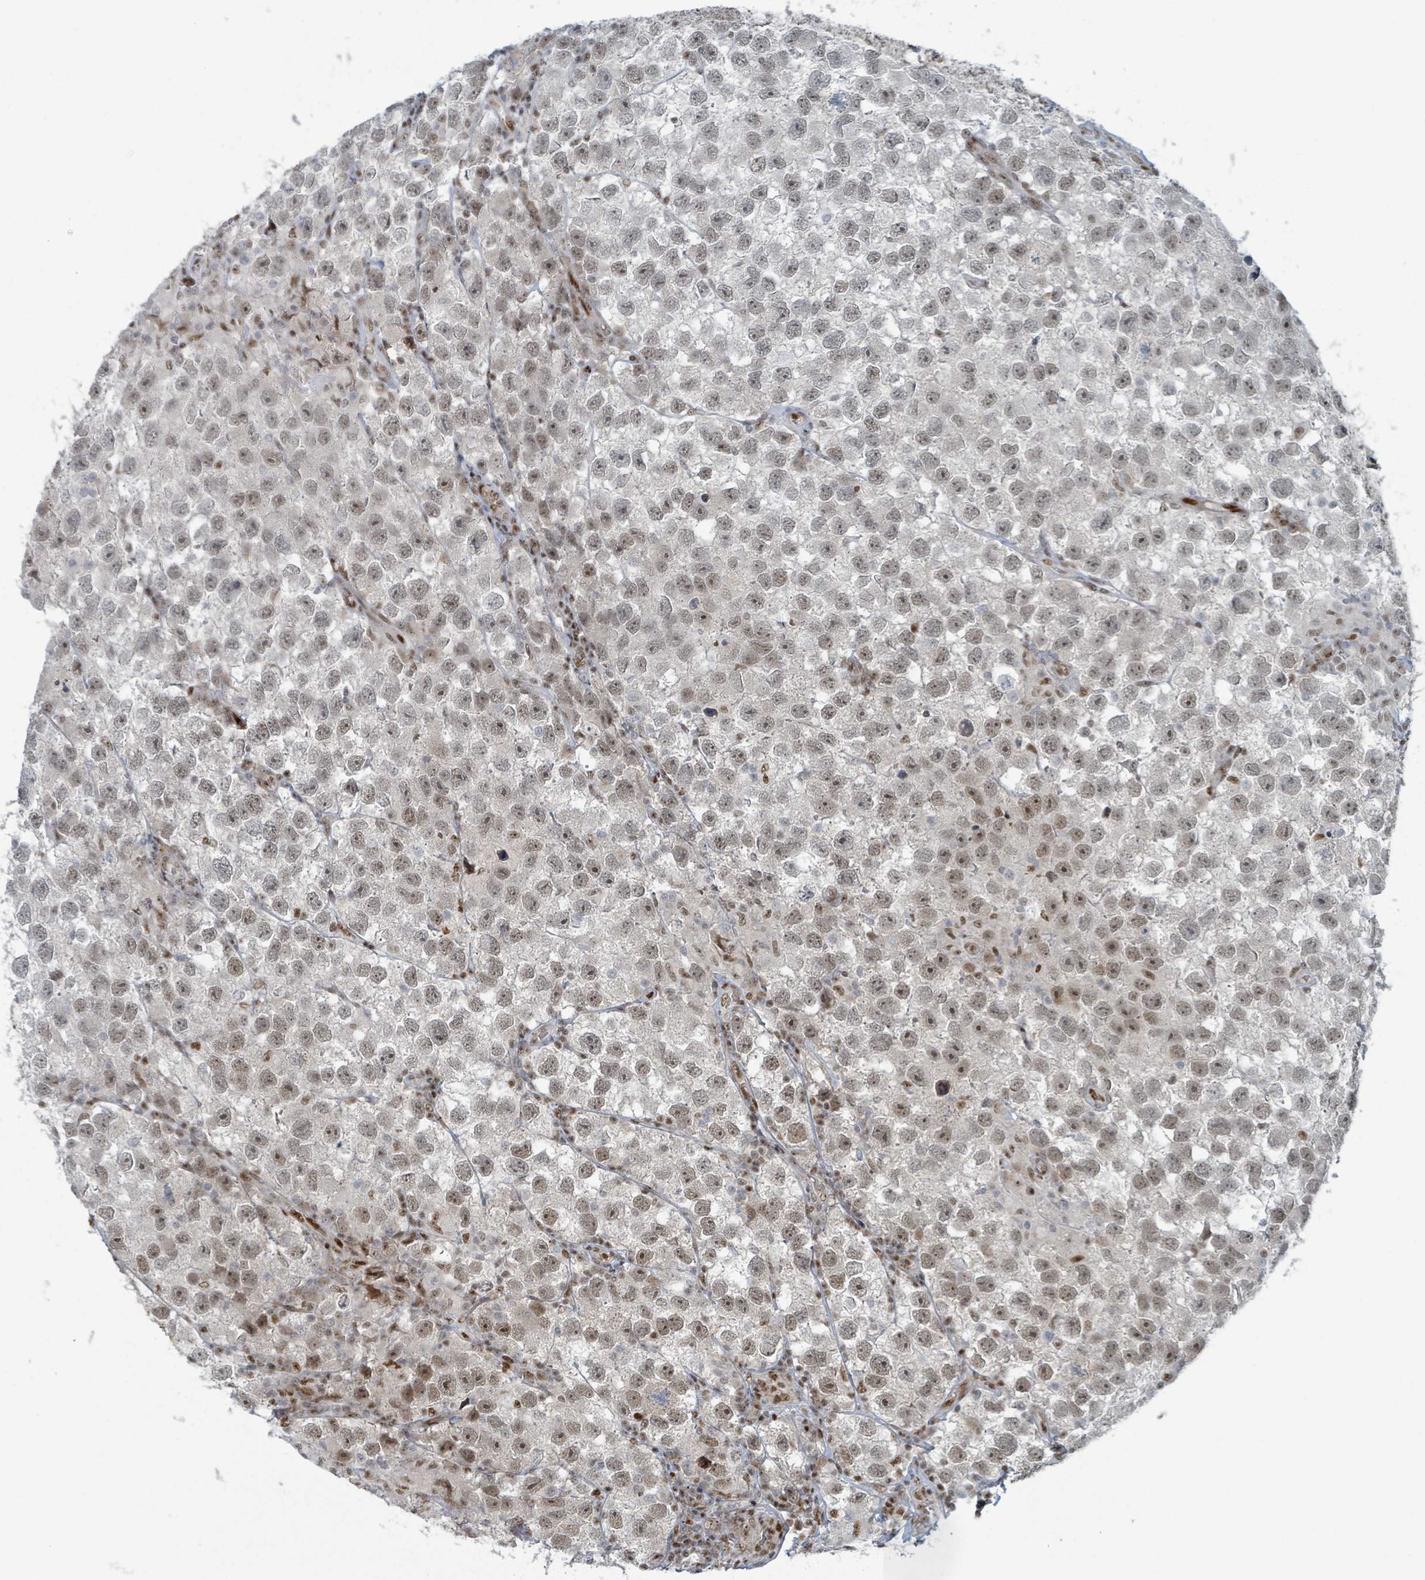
{"staining": {"intensity": "moderate", "quantity": "25%-75%", "location": "nuclear"}, "tissue": "testis cancer", "cell_type": "Tumor cells", "image_type": "cancer", "snomed": [{"axis": "morphology", "description": "Seminoma, NOS"}, {"axis": "topography", "description": "Testis"}], "caption": "Human testis cancer stained with a brown dye displays moderate nuclear positive positivity in approximately 25%-75% of tumor cells.", "gene": "KLF3", "patient": {"sex": "male", "age": 26}}